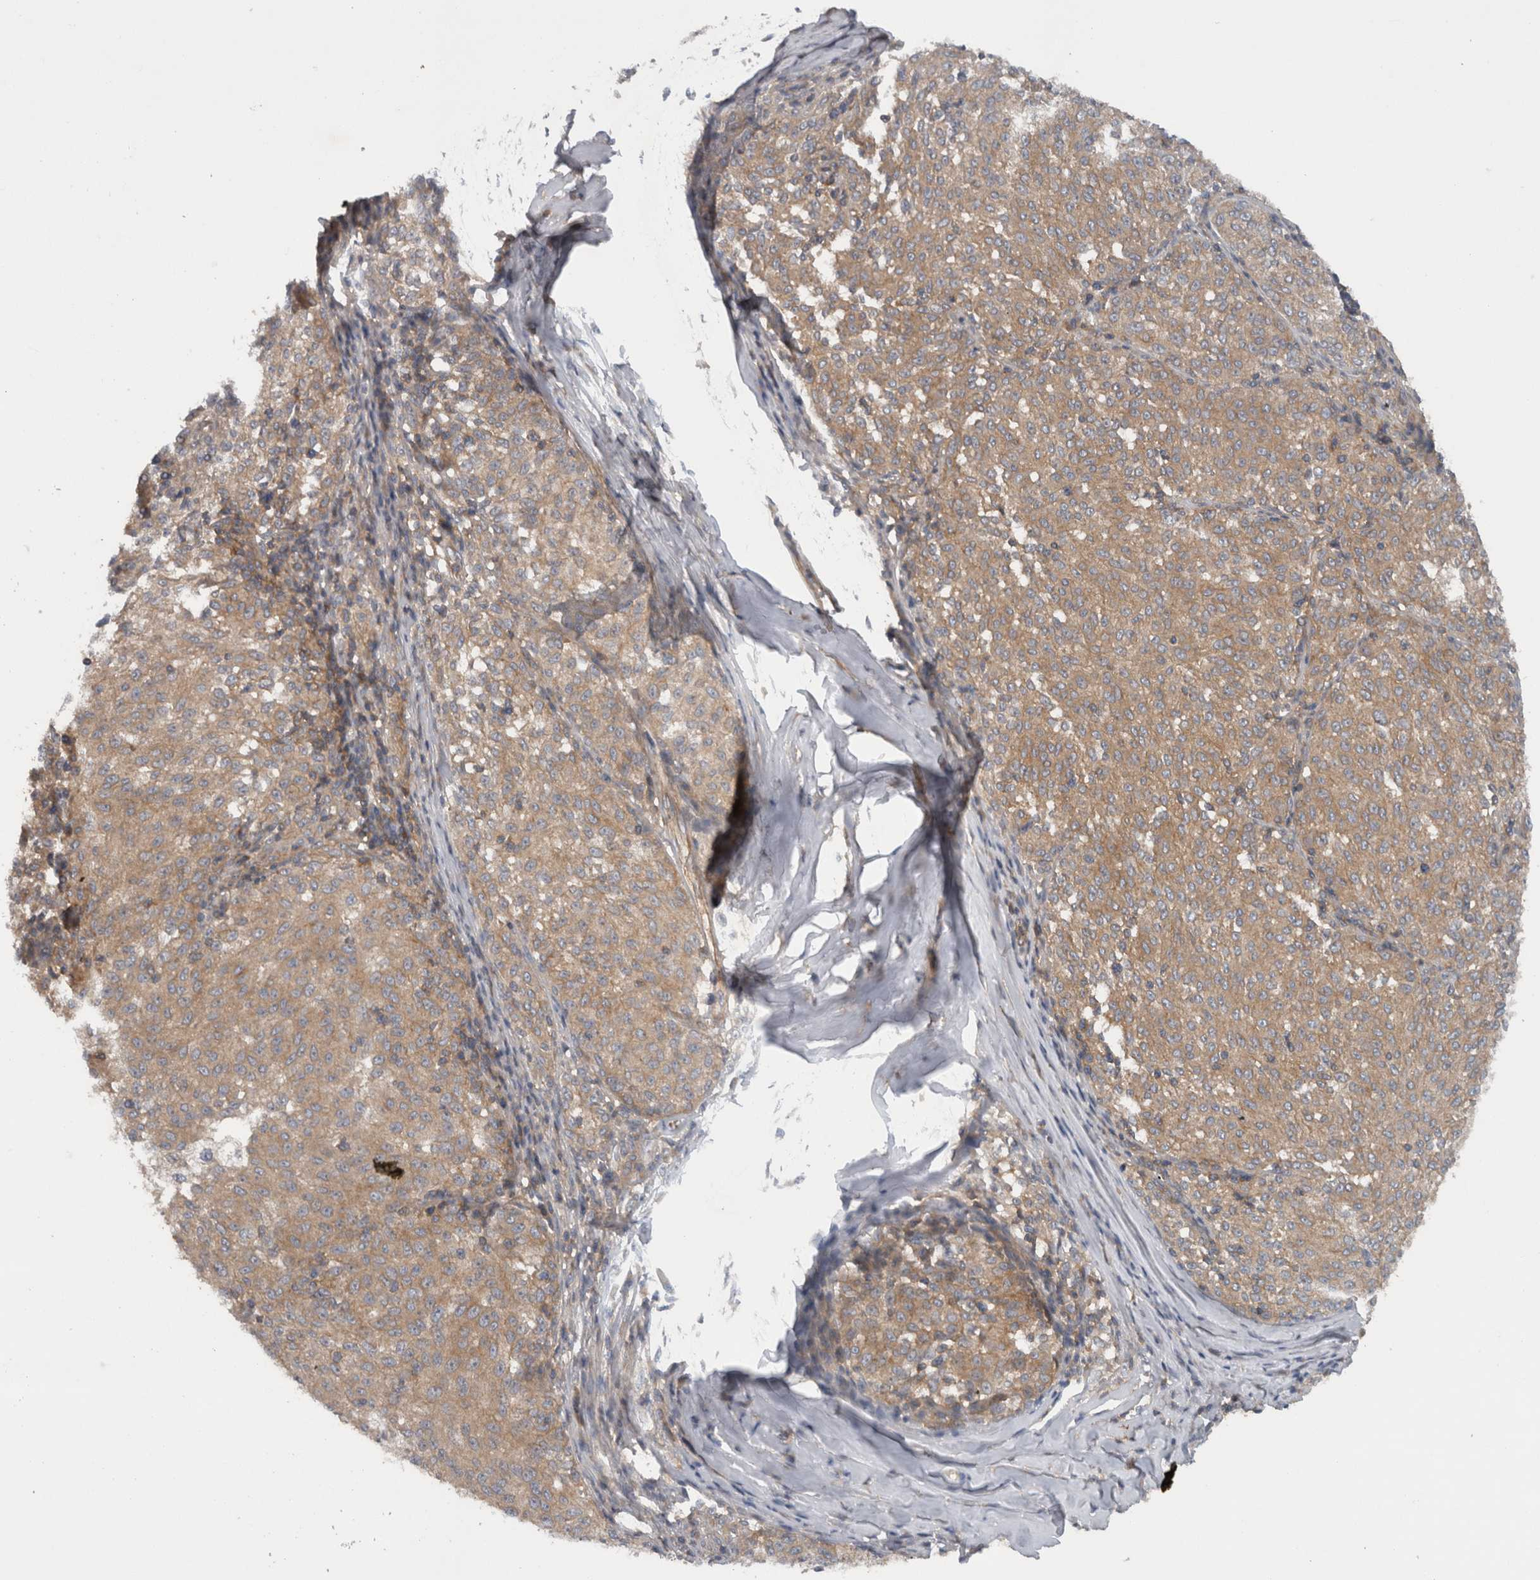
{"staining": {"intensity": "weak", "quantity": ">75%", "location": "cytoplasmic/membranous"}, "tissue": "melanoma", "cell_type": "Tumor cells", "image_type": "cancer", "snomed": [{"axis": "morphology", "description": "Malignant melanoma, NOS"}, {"axis": "topography", "description": "Skin"}], "caption": "The histopathology image reveals a brown stain indicating the presence of a protein in the cytoplasmic/membranous of tumor cells in melanoma. (DAB IHC, brown staining for protein, blue staining for nuclei).", "gene": "SCARA5", "patient": {"sex": "female", "age": 72}}